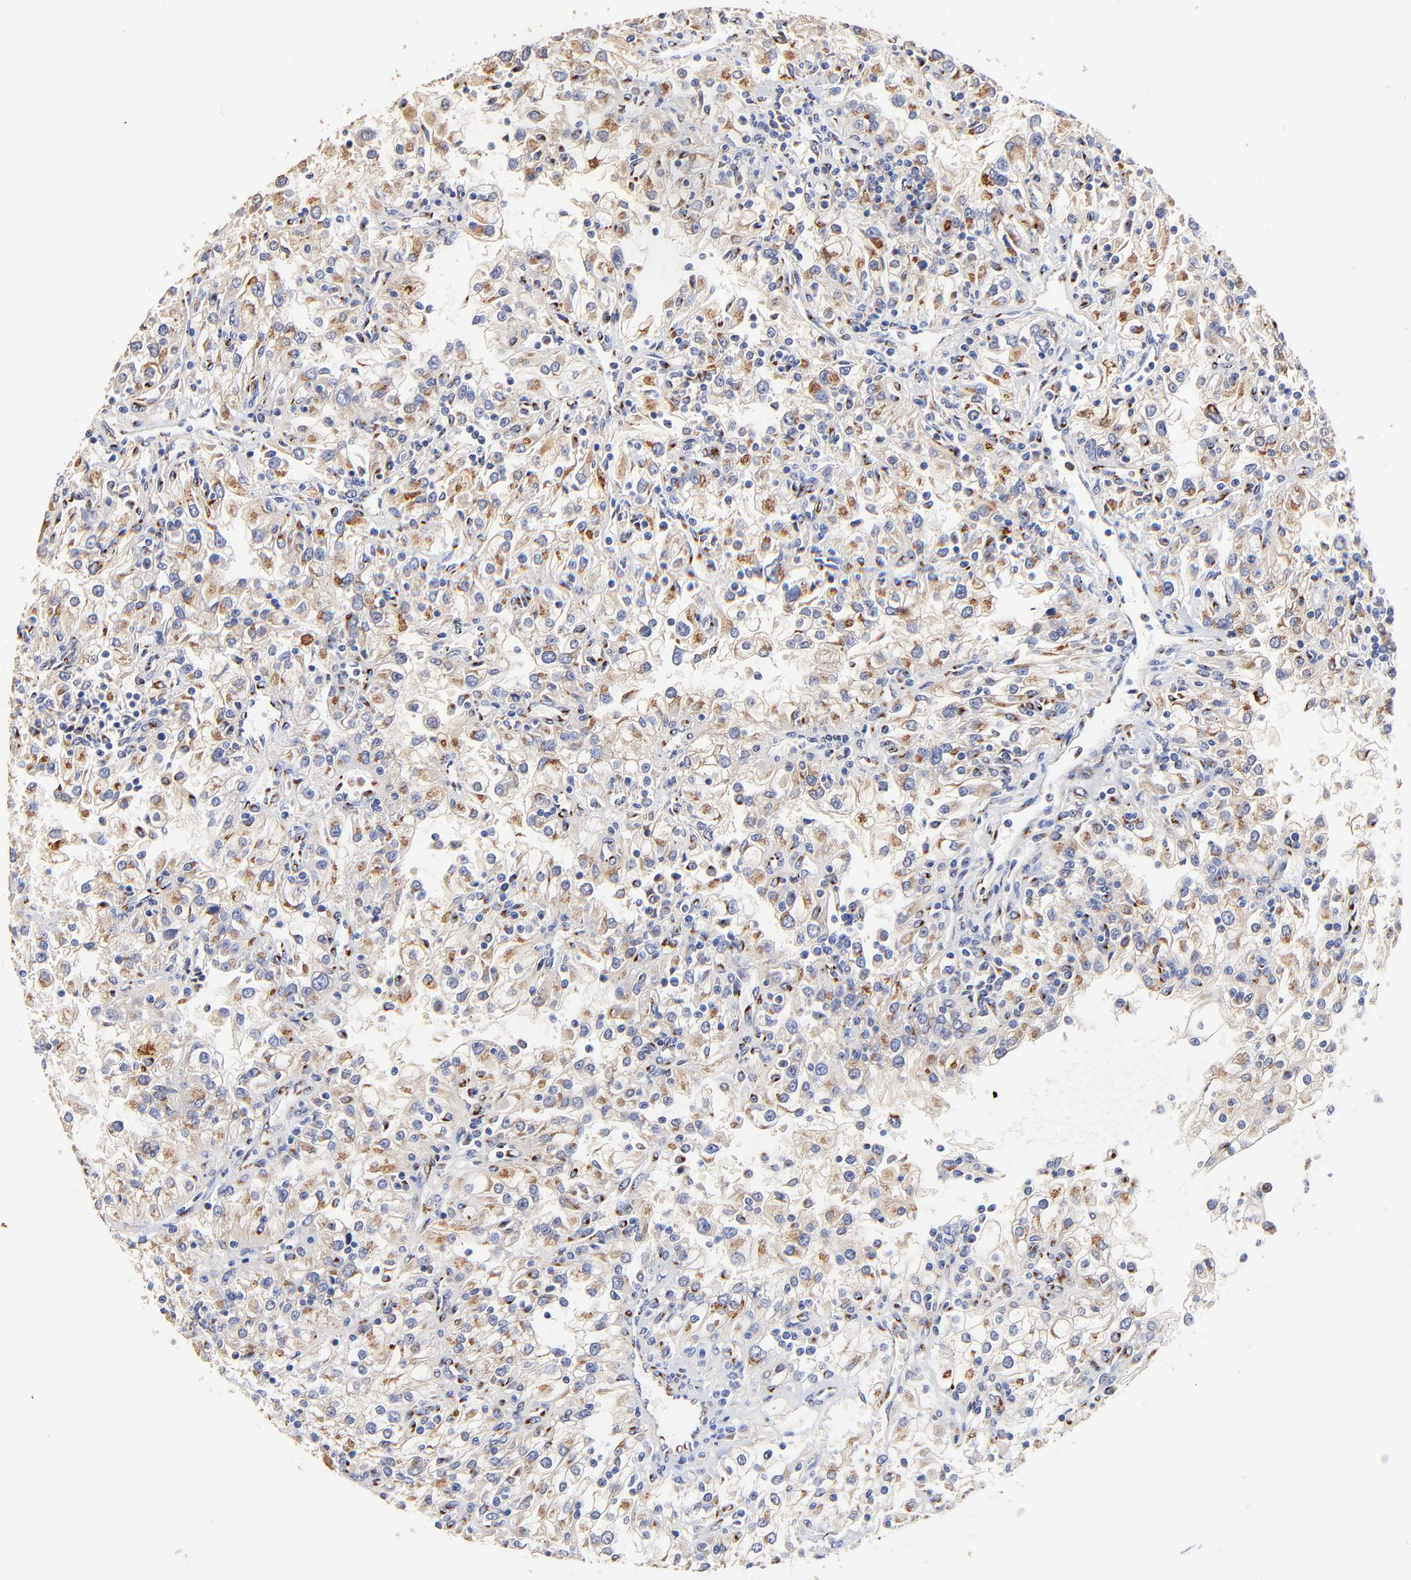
{"staining": {"intensity": "weak", "quantity": "25%-75%", "location": "cytoplasmic/membranous"}, "tissue": "renal cancer", "cell_type": "Tumor cells", "image_type": "cancer", "snomed": [{"axis": "morphology", "description": "Adenocarcinoma, NOS"}, {"axis": "topography", "description": "Kidney"}], "caption": "Brown immunohistochemical staining in renal cancer shows weak cytoplasmic/membranous positivity in about 25%-75% of tumor cells.", "gene": "FMNL3", "patient": {"sex": "female", "age": 52}}